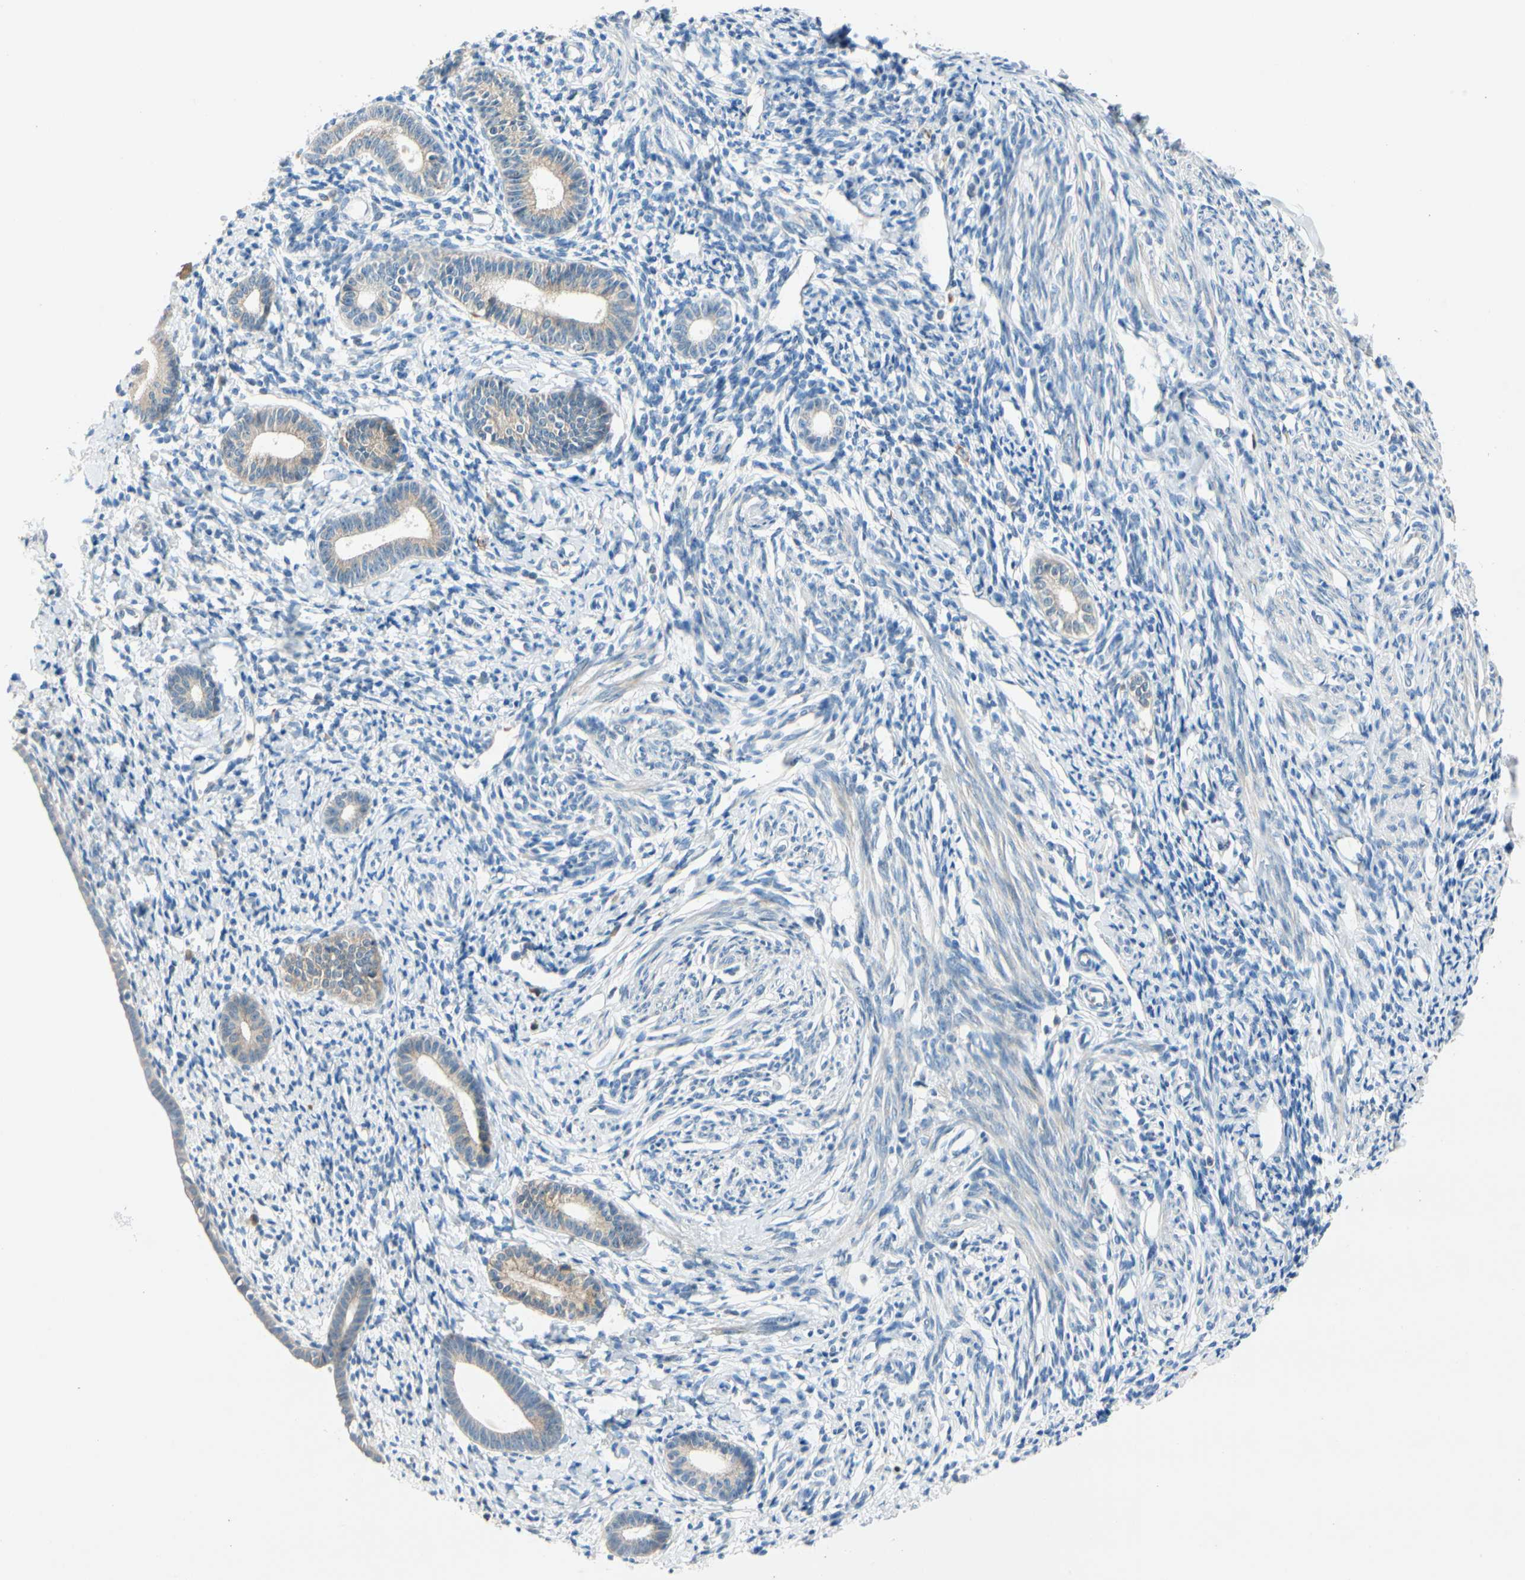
{"staining": {"intensity": "weak", "quantity": "25%-75%", "location": "cytoplasmic/membranous"}, "tissue": "endometrium", "cell_type": "Cells in endometrial stroma", "image_type": "normal", "snomed": [{"axis": "morphology", "description": "Normal tissue, NOS"}, {"axis": "topography", "description": "Endometrium"}], "caption": "High-power microscopy captured an immunohistochemistry photomicrograph of unremarkable endometrium, revealing weak cytoplasmic/membranous expression in about 25%-75% of cells in endometrial stroma.", "gene": "WIPI1", "patient": {"sex": "female", "age": 71}}